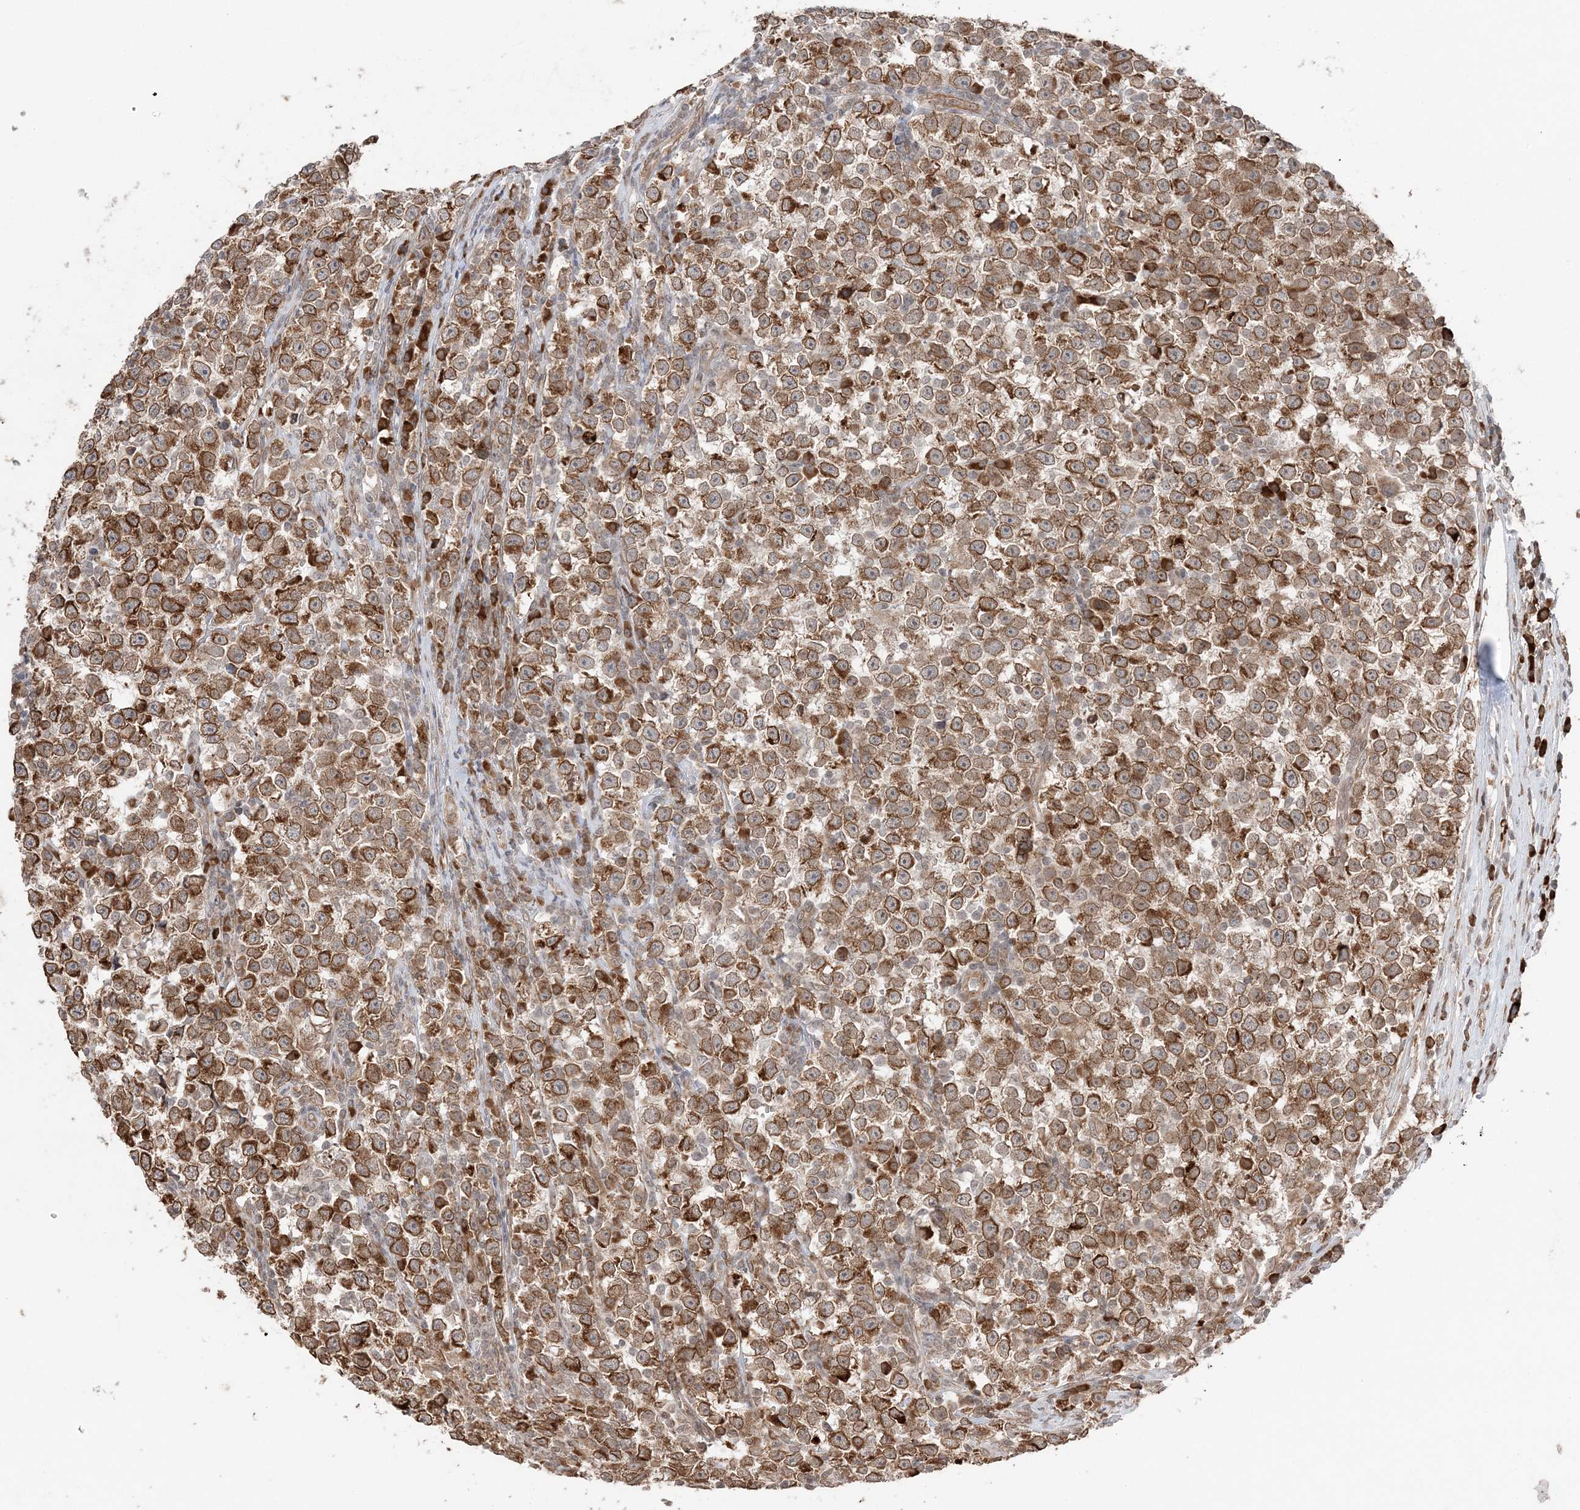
{"staining": {"intensity": "strong", "quantity": ">75%", "location": "cytoplasmic/membranous"}, "tissue": "testis cancer", "cell_type": "Tumor cells", "image_type": "cancer", "snomed": [{"axis": "morphology", "description": "Normal tissue, NOS"}, {"axis": "morphology", "description": "Seminoma, NOS"}, {"axis": "topography", "description": "Testis"}], "caption": "Protein analysis of testis seminoma tissue displays strong cytoplasmic/membranous staining in approximately >75% of tumor cells. The protein of interest is shown in brown color, while the nuclei are stained blue.", "gene": "TMED10", "patient": {"sex": "male", "age": 43}}